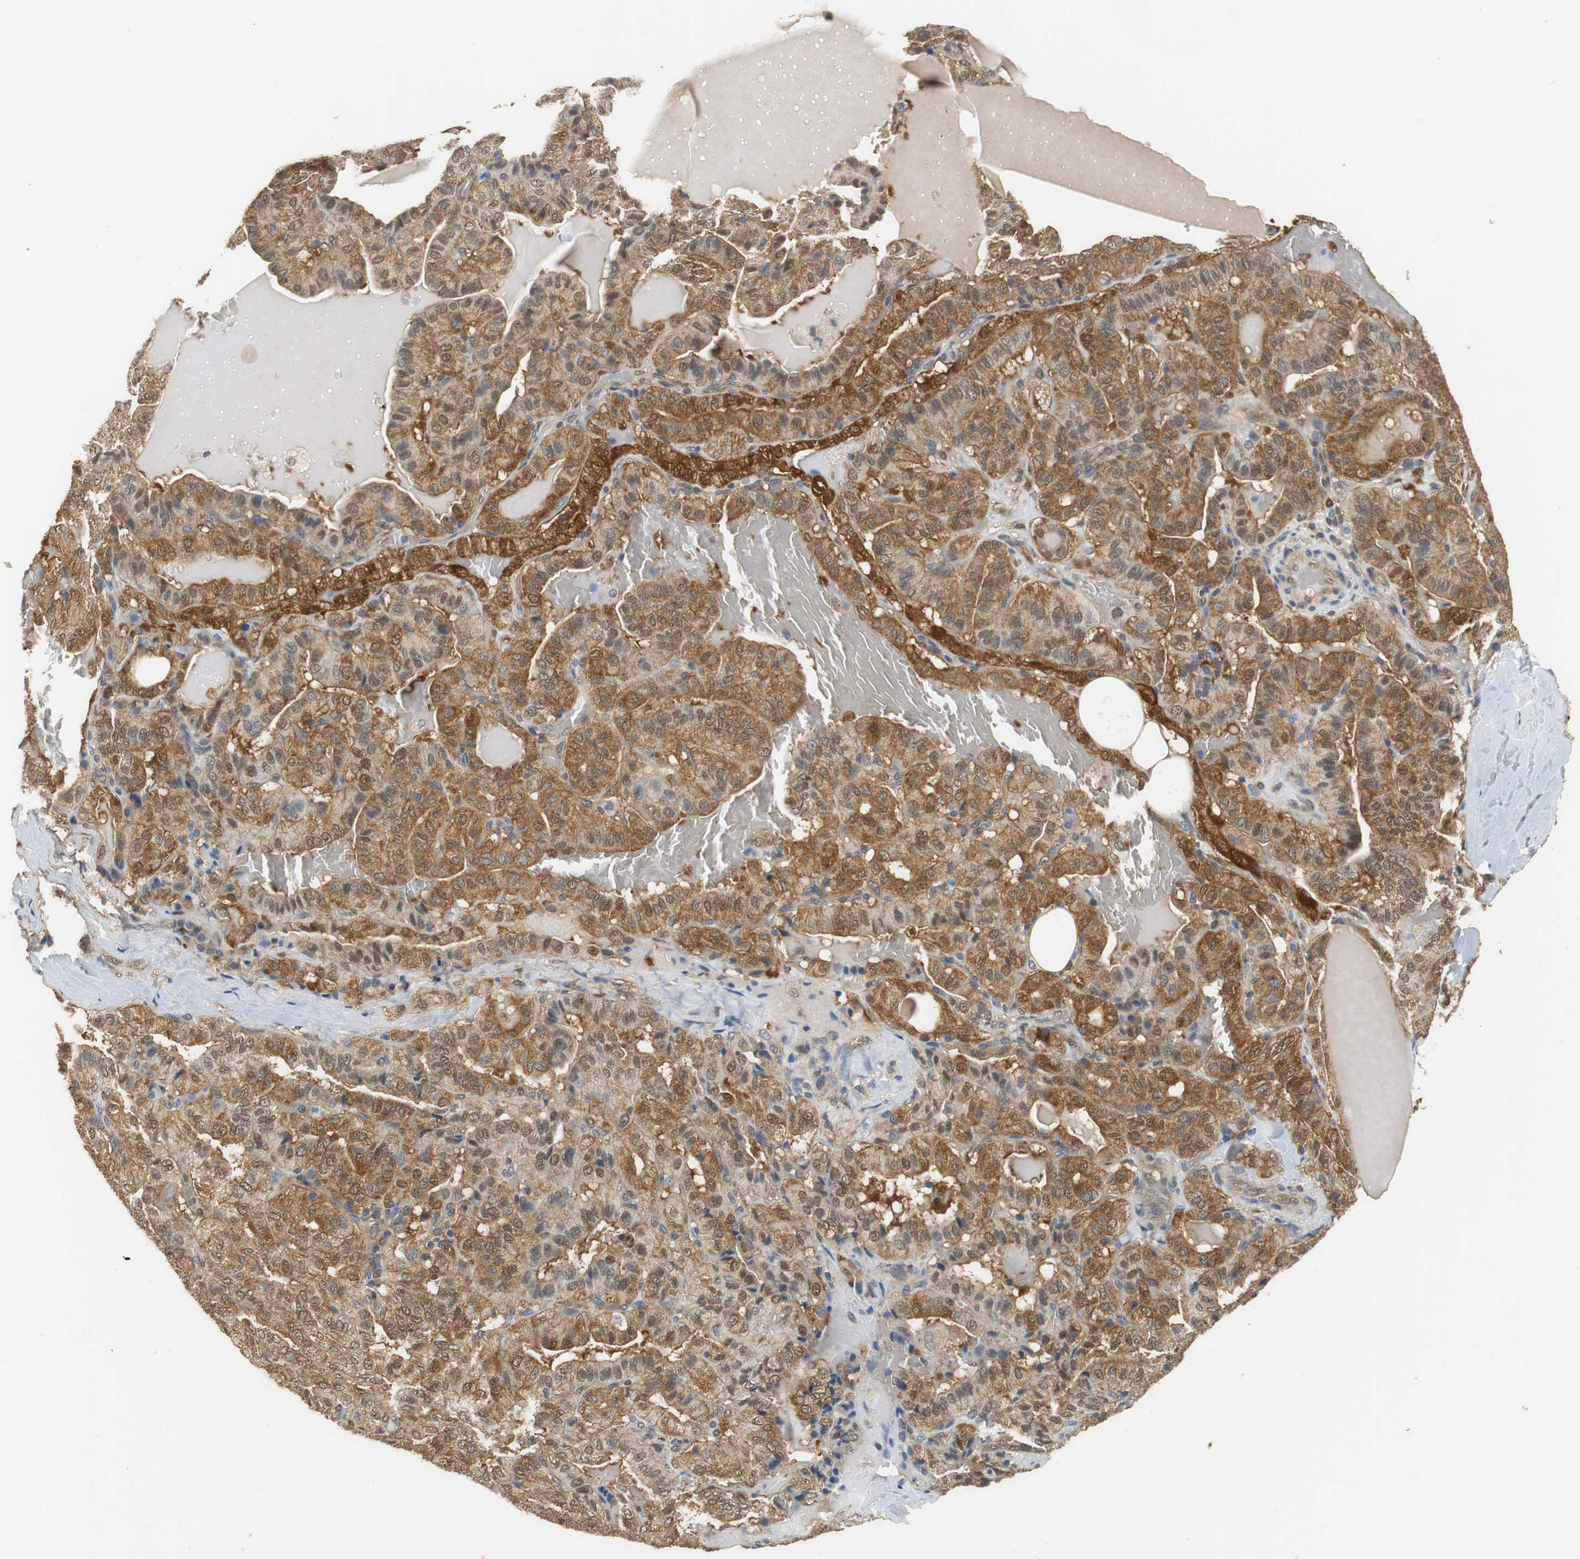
{"staining": {"intensity": "moderate", "quantity": ">75%", "location": "cytoplasmic/membranous,nuclear"}, "tissue": "thyroid cancer", "cell_type": "Tumor cells", "image_type": "cancer", "snomed": [{"axis": "morphology", "description": "Papillary adenocarcinoma, NOS"}, {"axis": "topography", "description": "Thyroid gland"}], "caption": "Immunohistochemistry (IHC) staining of thyroid cancer (papillary adenocarcinoma), which displays medium levels of moderate cytoplasmic/membranous and nuclear positivity in approximately >75% of tumor cells indicating moderate cytoplasmic/membranous and nuclear protein staining. The staining was performed using DAB (brown) for protein detection and nuclei were counterstained in hematoxylin (blue).", "gene": "UBQLN2", "patient": {"sex": "male", "age": 77}}